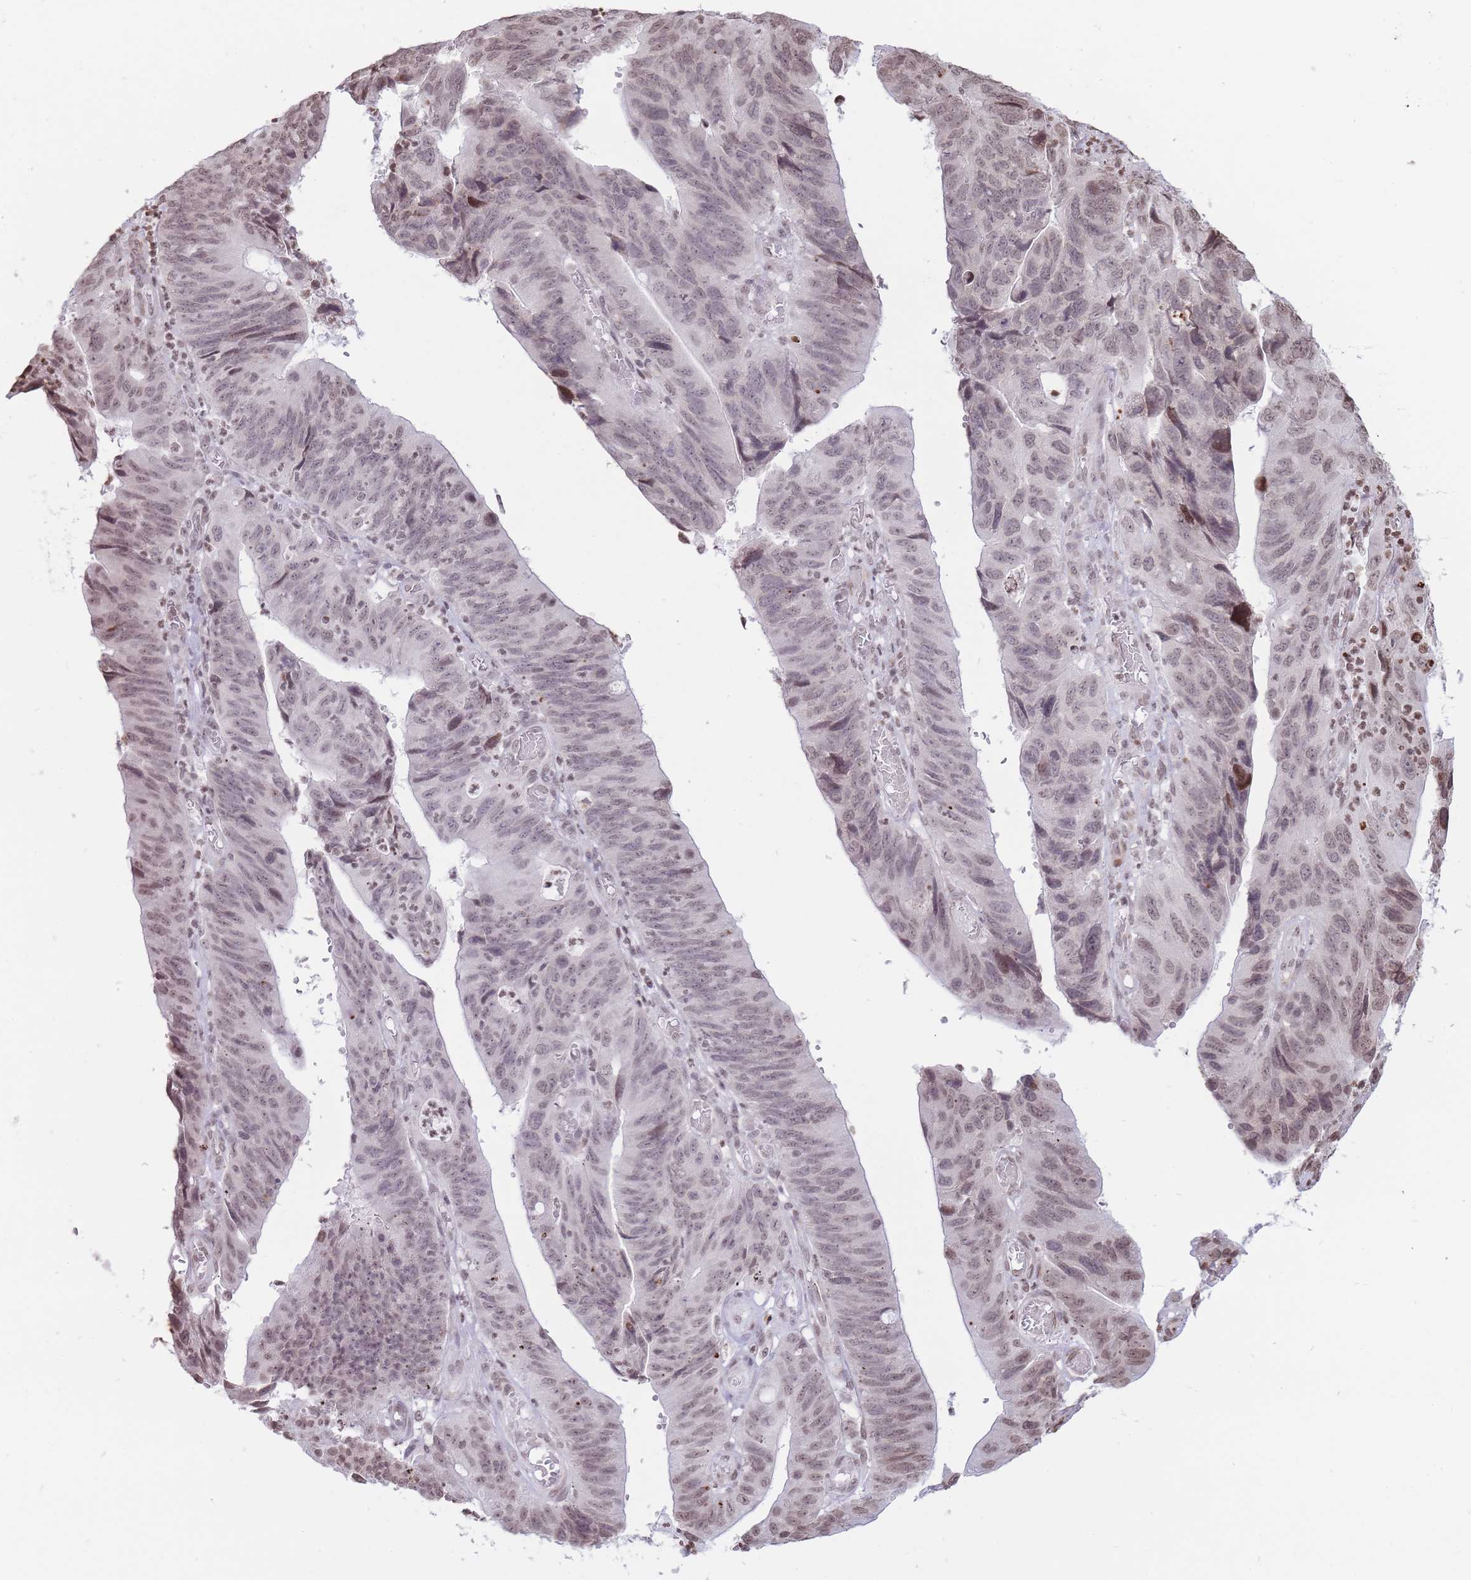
{"staining": {"intensity": "weak", "quantity": "25%-75%", "location": "nuclear"}, "tissue": "stomach cancer", "cell_type": "Tumor cells", "image_type": "cancer", "snomed": [{"axis": "morphology", "description": "Adenocarcinoma, NOS"}, {"axis": "topography", "description": "Stomach"}], "caption": "The photomicrograph shows staining of stomach cancer, revealing weak nuclear protein positivity (brown color) within tumor cells.", "gene": "SHISAL1", "patient": {"sex": "male", "age": 59}}